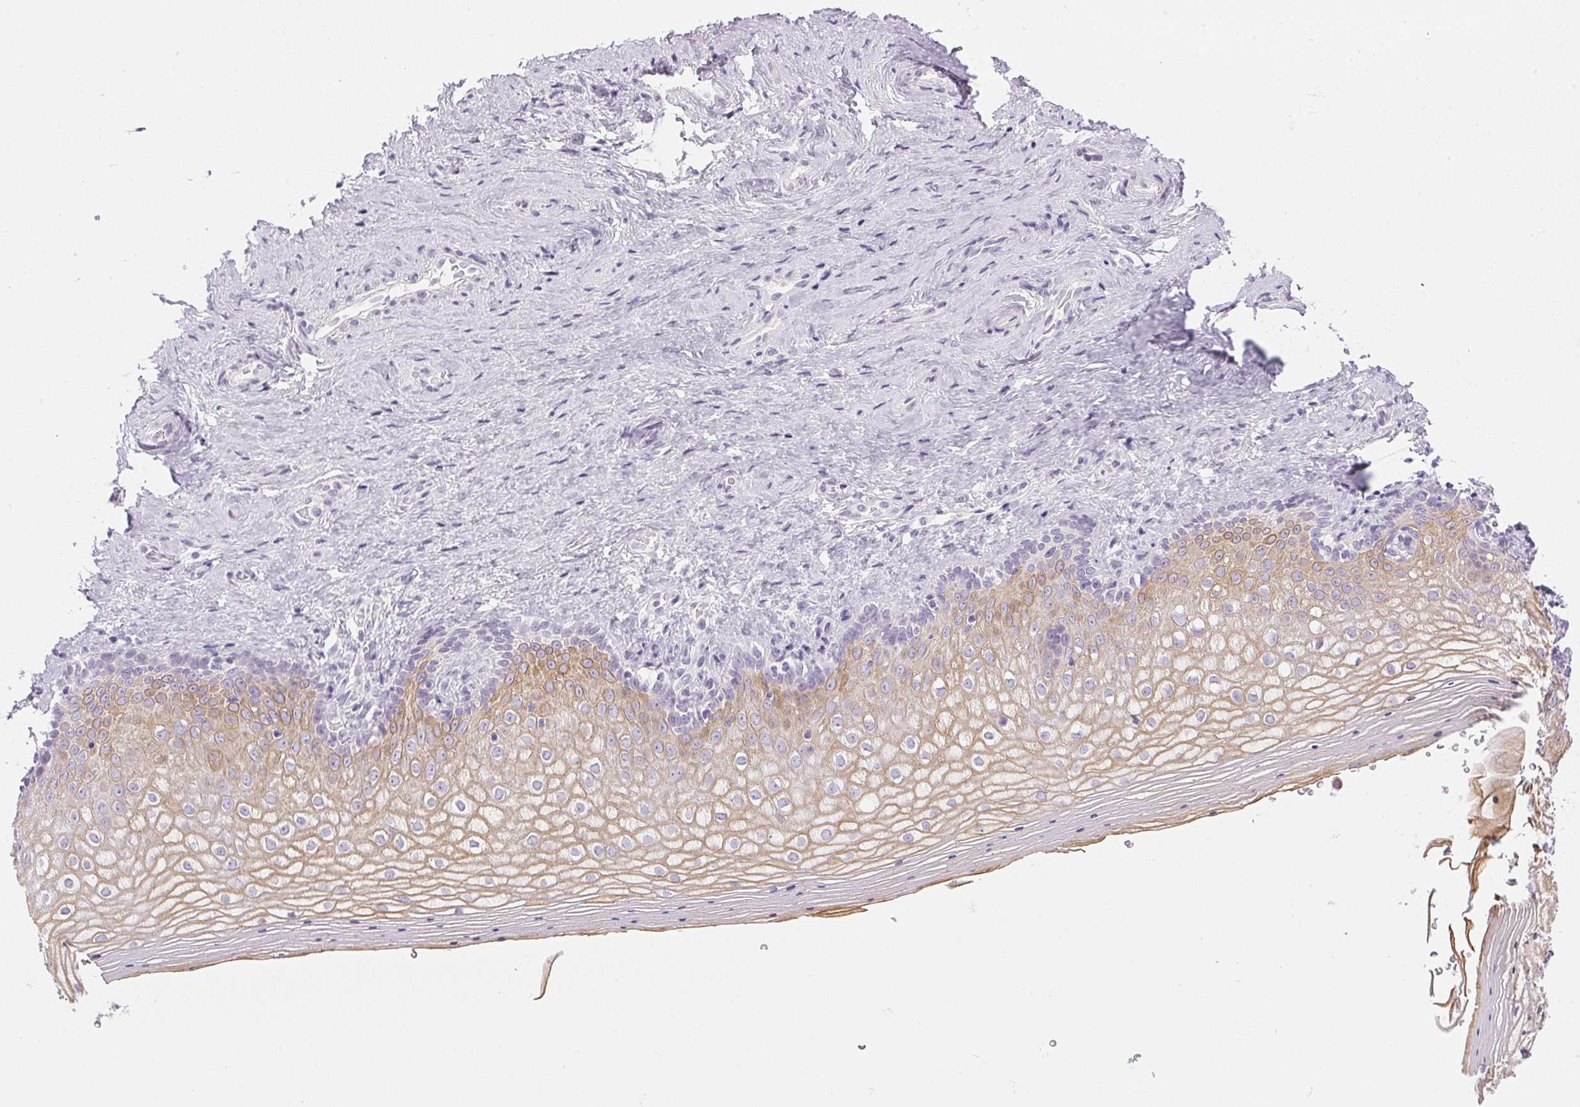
{"staining": {"intensity": "moderate", "quantity": "25%-75%", "location": "cytoplasmic/membranous"}, "tissue": "vagina", "cell_type": "Squamous epithelial cells", "image_type": "normal", "snomed": [{"axis": "morphology", "description": "Normal tissue, NOS"}, {"axis": "topography", "description": "Vagina"}], "caption": "Immunohistochemical staining of normal human vagina shows medium levels of moderate cytoplasmic/membranous positivity in approximately 25%-75% of squamous epithelial cells.", "gene": "GSDMC", "patient": {"sex": "female", "age": 42}}